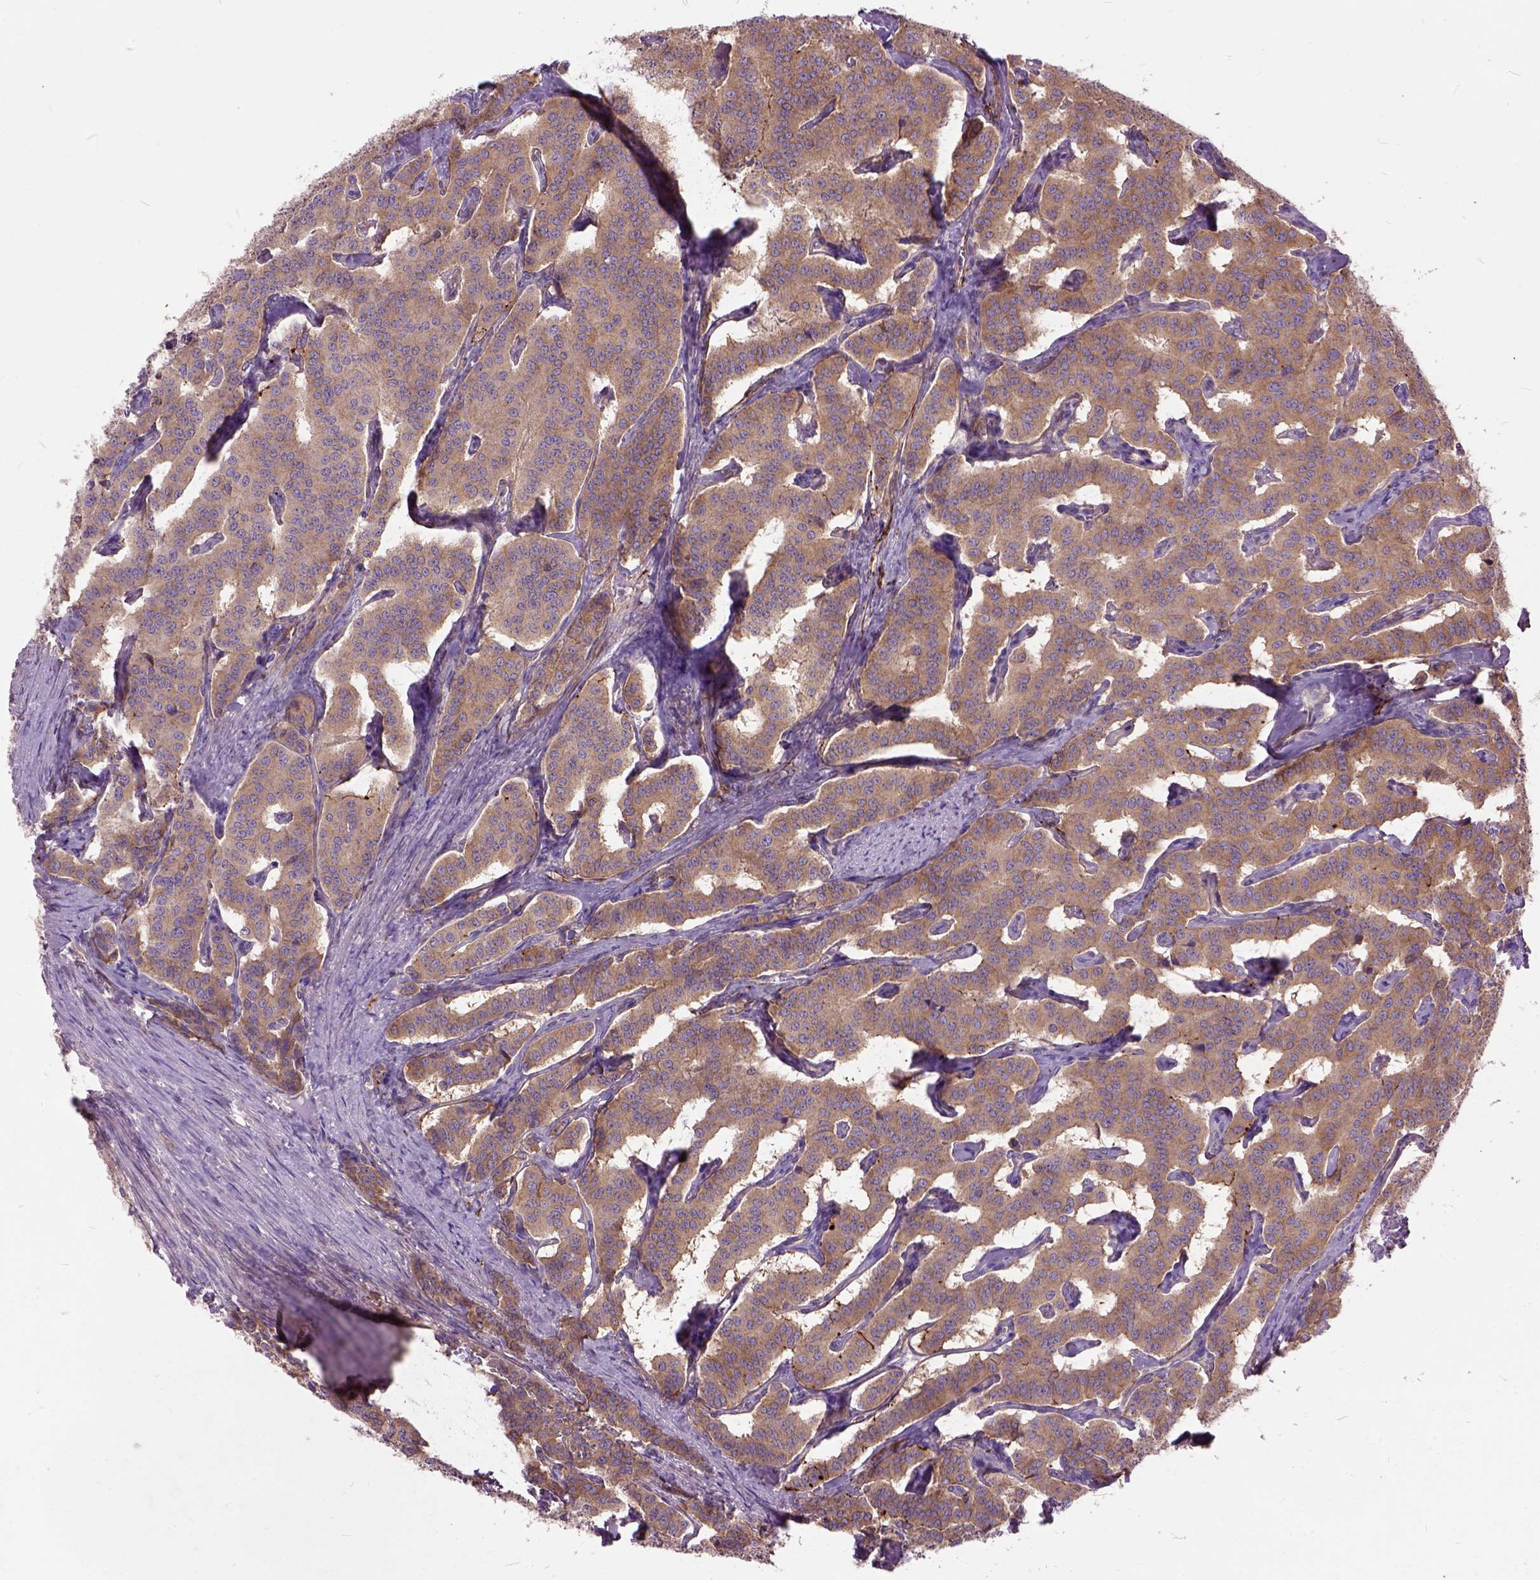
{"staining": {"intensity": "moderate", "quantity": ">75%", "location": "cytoplasmic/membranous"}, "tissue": "carcinoid", "cell_type": "Tumor cells", "image_type": "cancer", "snomed": [{"axis": "morphology", "description": "Carcinoid, malignant, NOS"}, {"axis": "topography", "description": "Lung"}], "caption": "DAB immunohistochemical staining of human carcinoid (malignant) exhibits moderate cytoplasmic/membranous protein staining in approximately >75% of tumor cells.", "gene": "MAPT", "patient": {"sex": "female", "age": 46}}